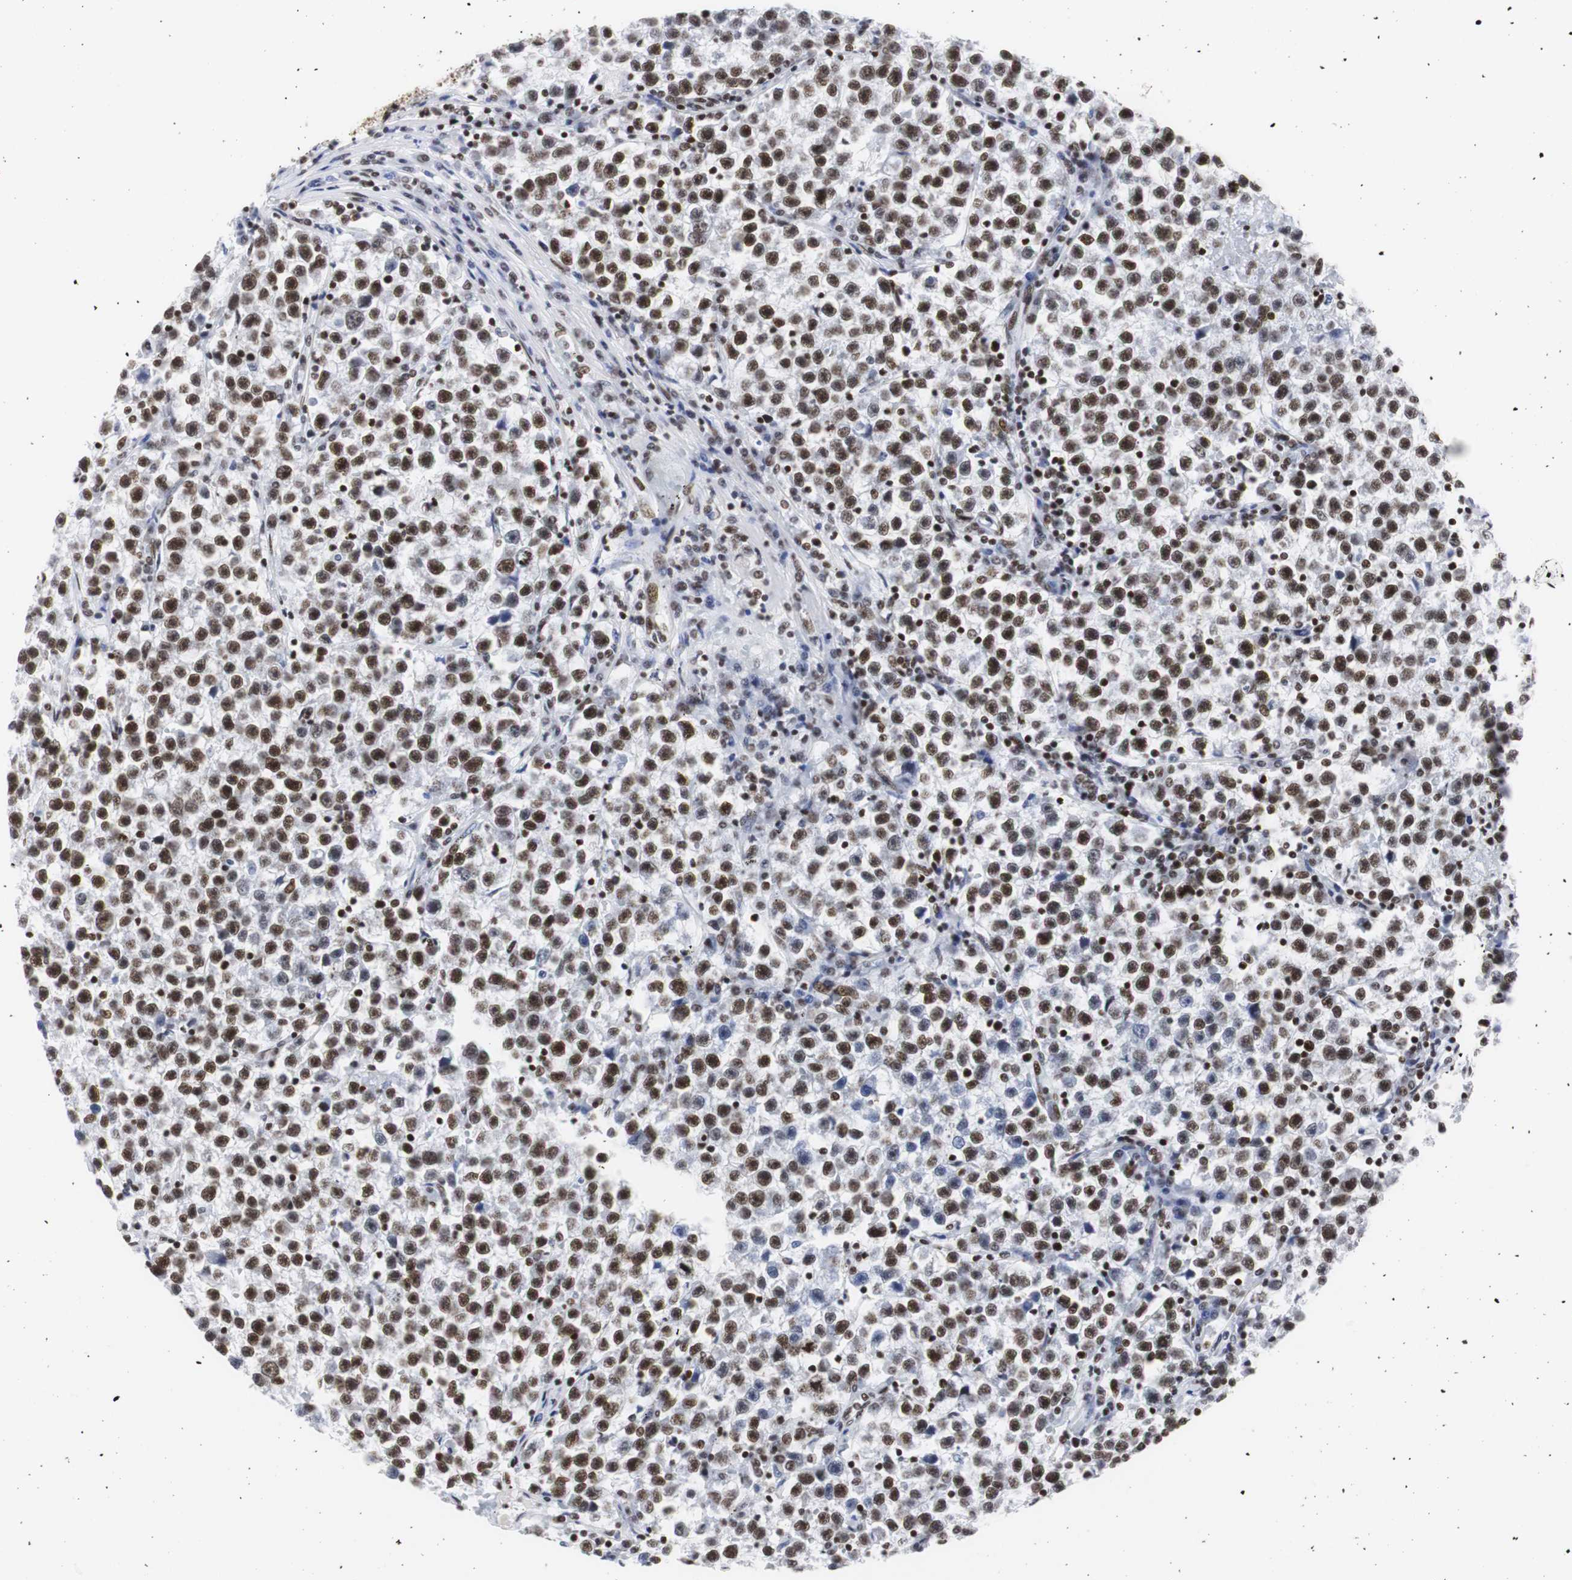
{"staining": {"intensity": "strong", "quantity": ">75%", "location": "nuclear"}, "tissue": "testis cancer", "cell_type": "Tumor cells", "image_type": "cancer", "snomed": [{"axis": "morphology", "description": "Seminoma, NOS"}, {"axis": "topography", "description": "Testis"}], "caption": "Immunohistochemistry (IHC) of human testis cancer demonstrates high levels of strong nuclear expression in about >75% of tumor cells. (IHC, brightfield microscopy, high magnification).", "gene": "HNRNPH2", "patient": {"sex": "male", "age": 22}}